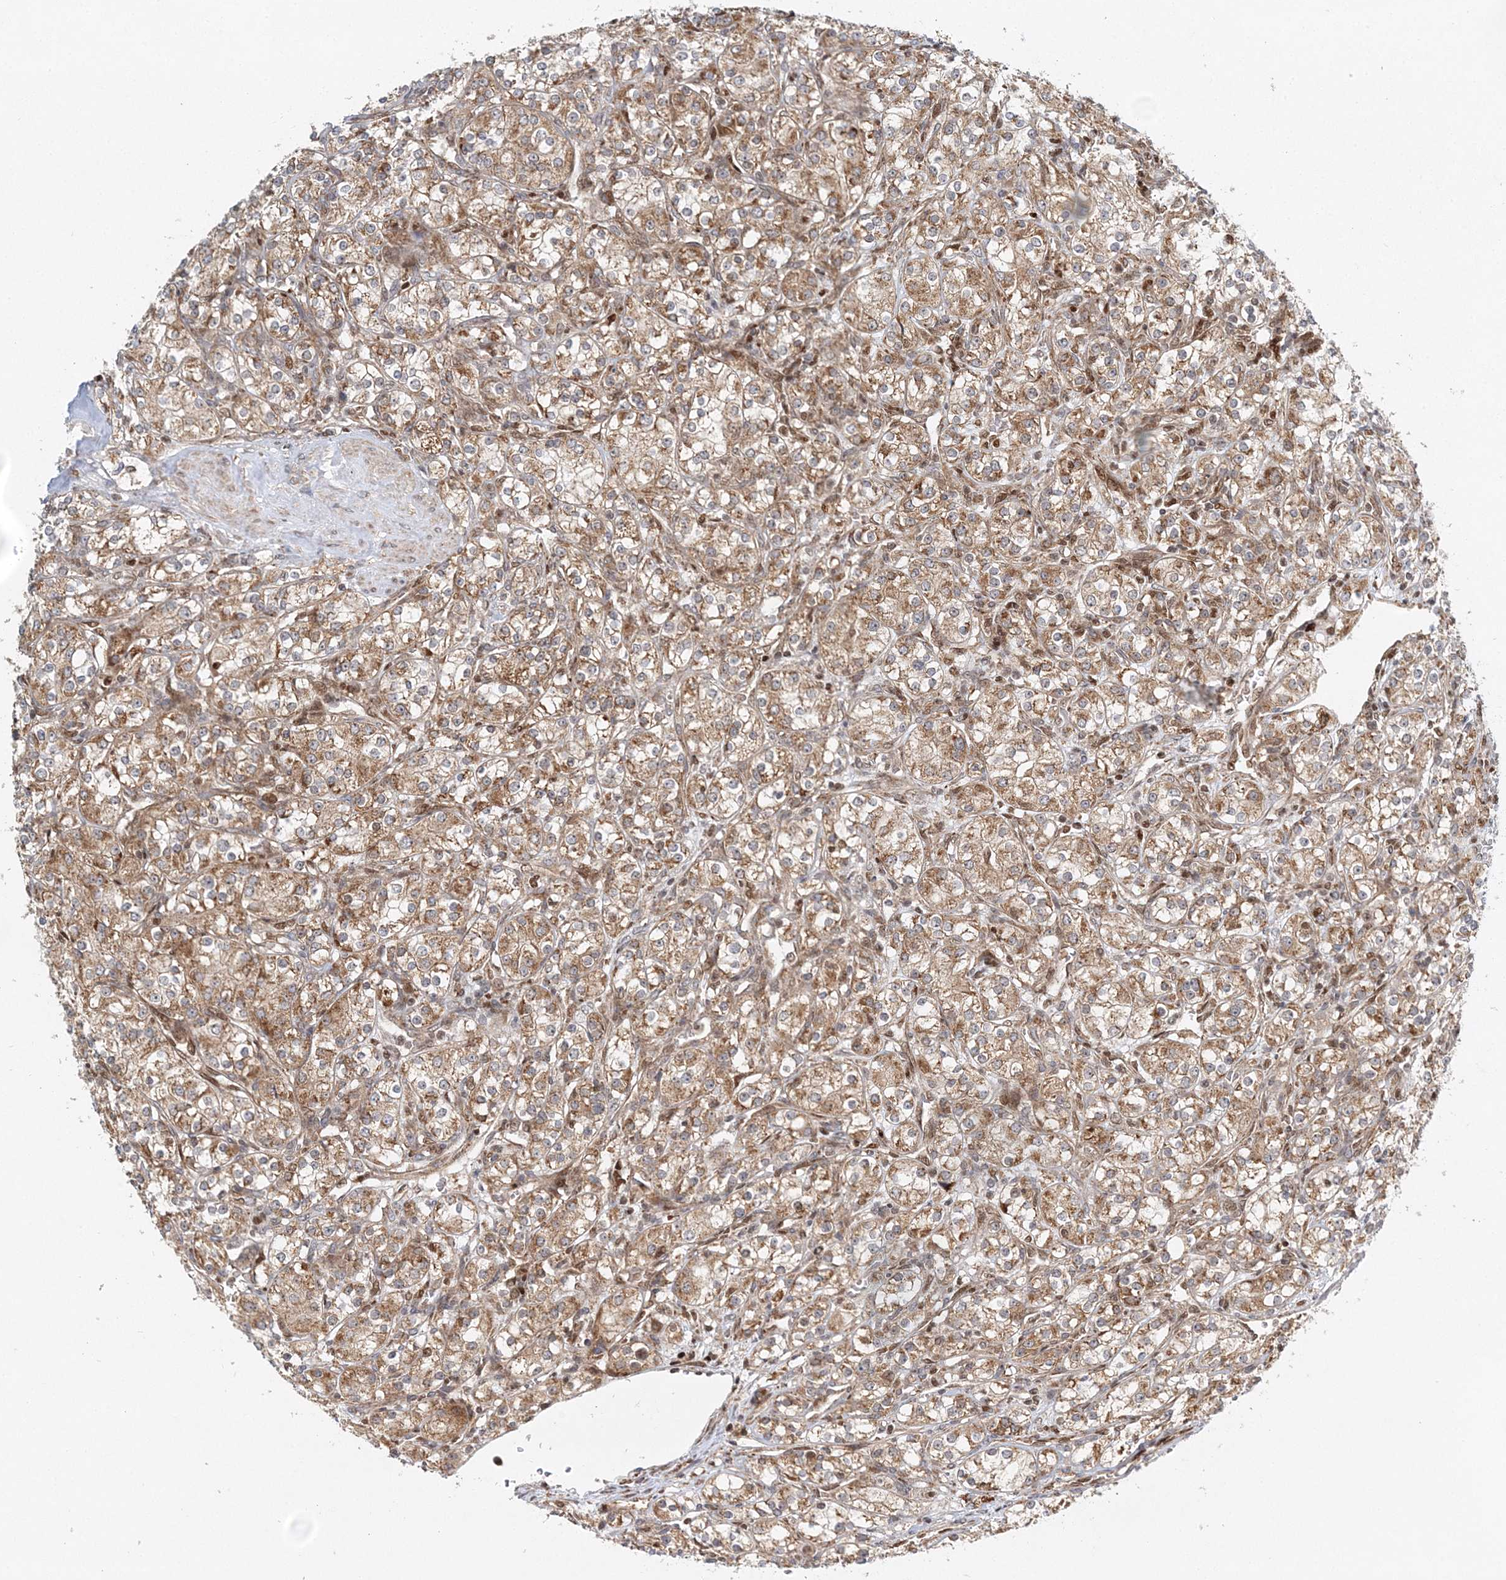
{"staining": {"intensity": "moderate", "quantity": ">75%", "location": "cytoplasmic/membranous"}, "tissue": "renal cancer", "cell_type": "Tumor cells", "image_type": "cancer", "snomed": [{"axis": "morphology", "description": "Adenocarcinoma, NOS"}, {"axis": "topography", "description": "Kidney"}], "caption": "Human renal adenocarcinoma stained with a protein marker shows moderate staining in tumor cells.", "gene": "RAB11FIP2", "patient": {"sex": "male", "age": 77}}